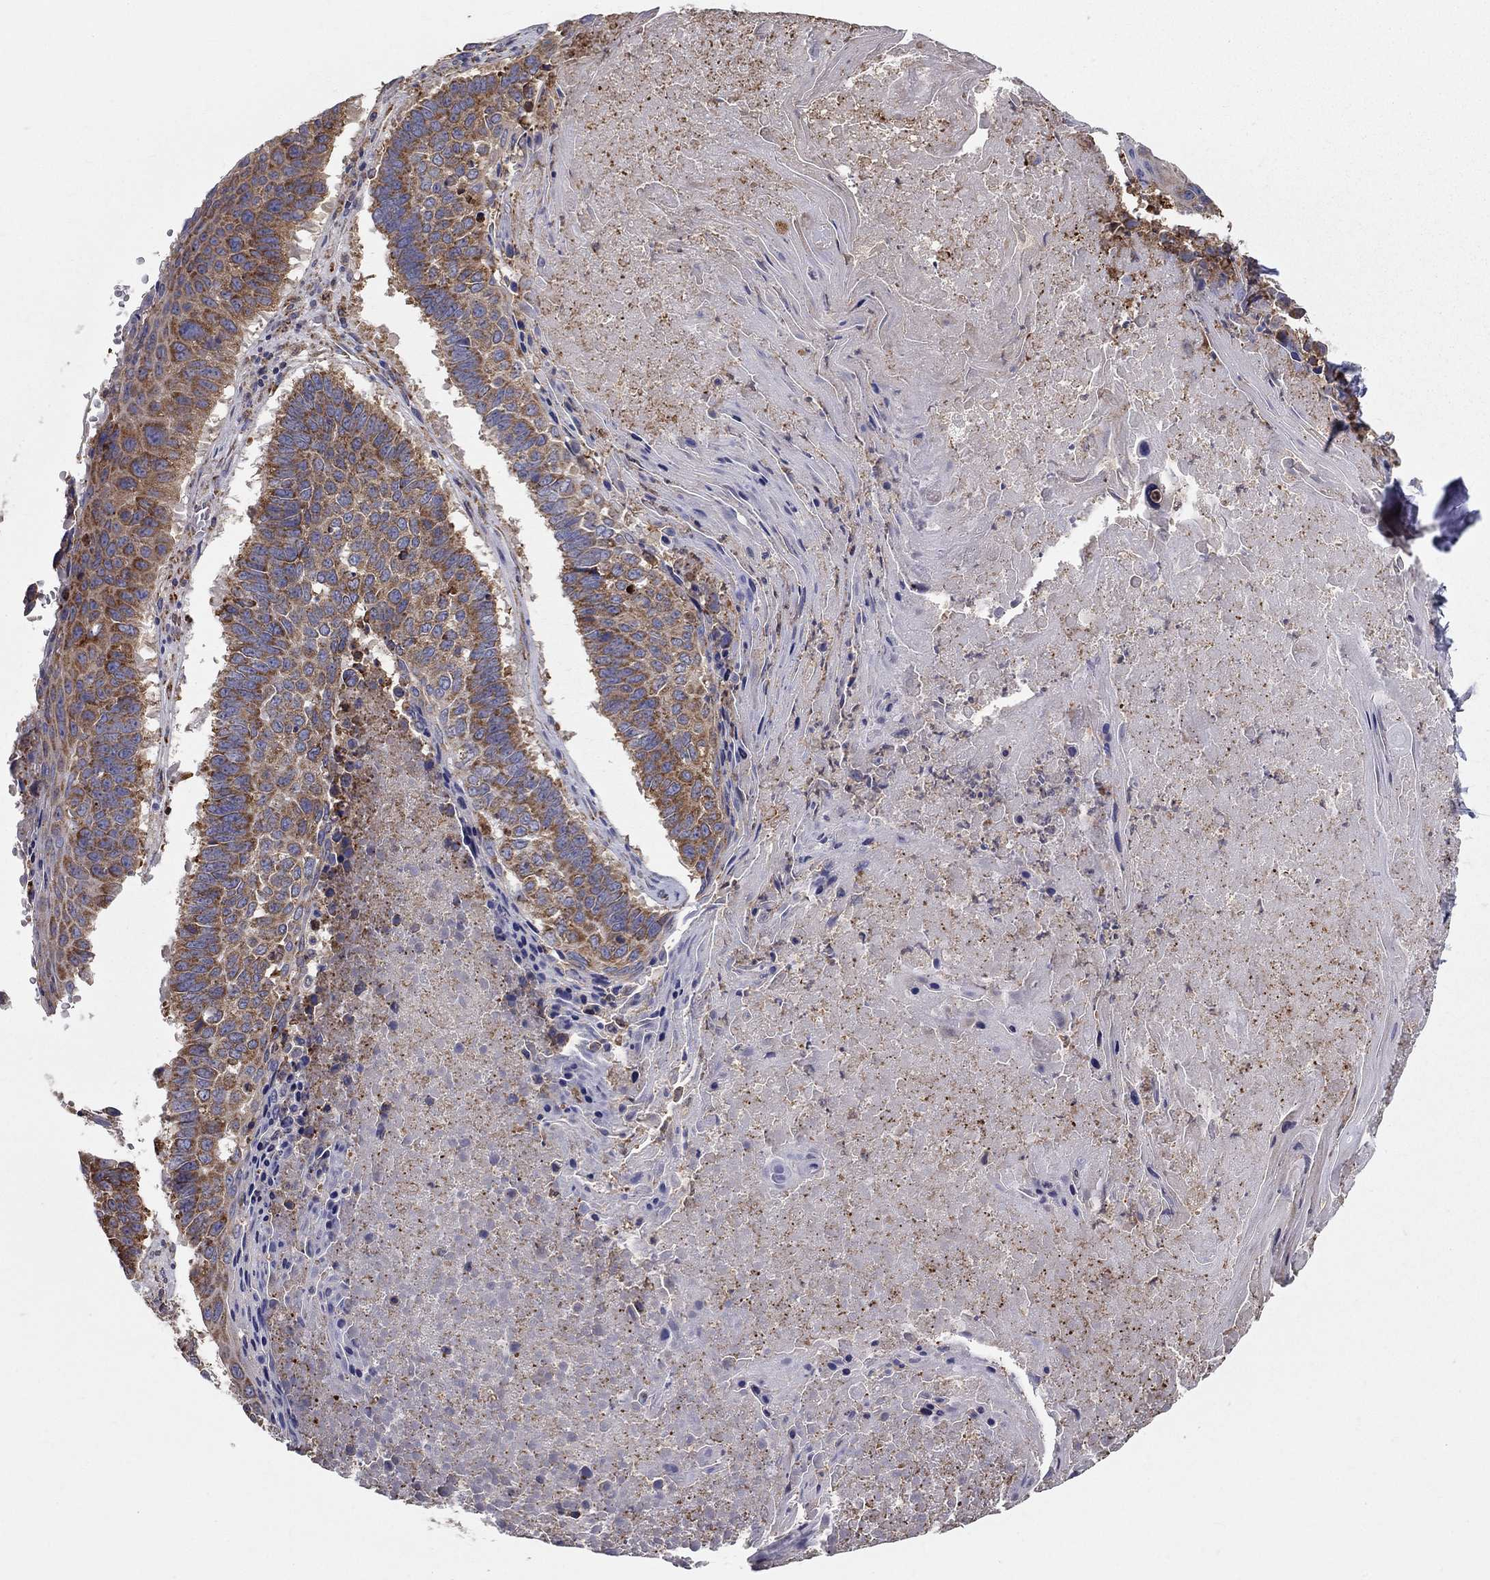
{"staining": {"intensity": "moderate", "quantity": ">75%", "location": "cytoplasmic/membranous"}, "tissue": "lung cancer", "cell_type": "Tumor cells", "image_type": "cancer", "snomed": [{"axis": "morphology", "description": "Squamous cell carcinoma, NOS"}, {"axis": "topography", "description": "Lung"}], "caption": "This is a photomicrograph of immunohistochemistry staining of lung cancer, which shows moderate staining in the cytoplasmic/membranous of tumor cells.", "gene": "PRDX4", "patient": {"sex": "male", "age": 73}}